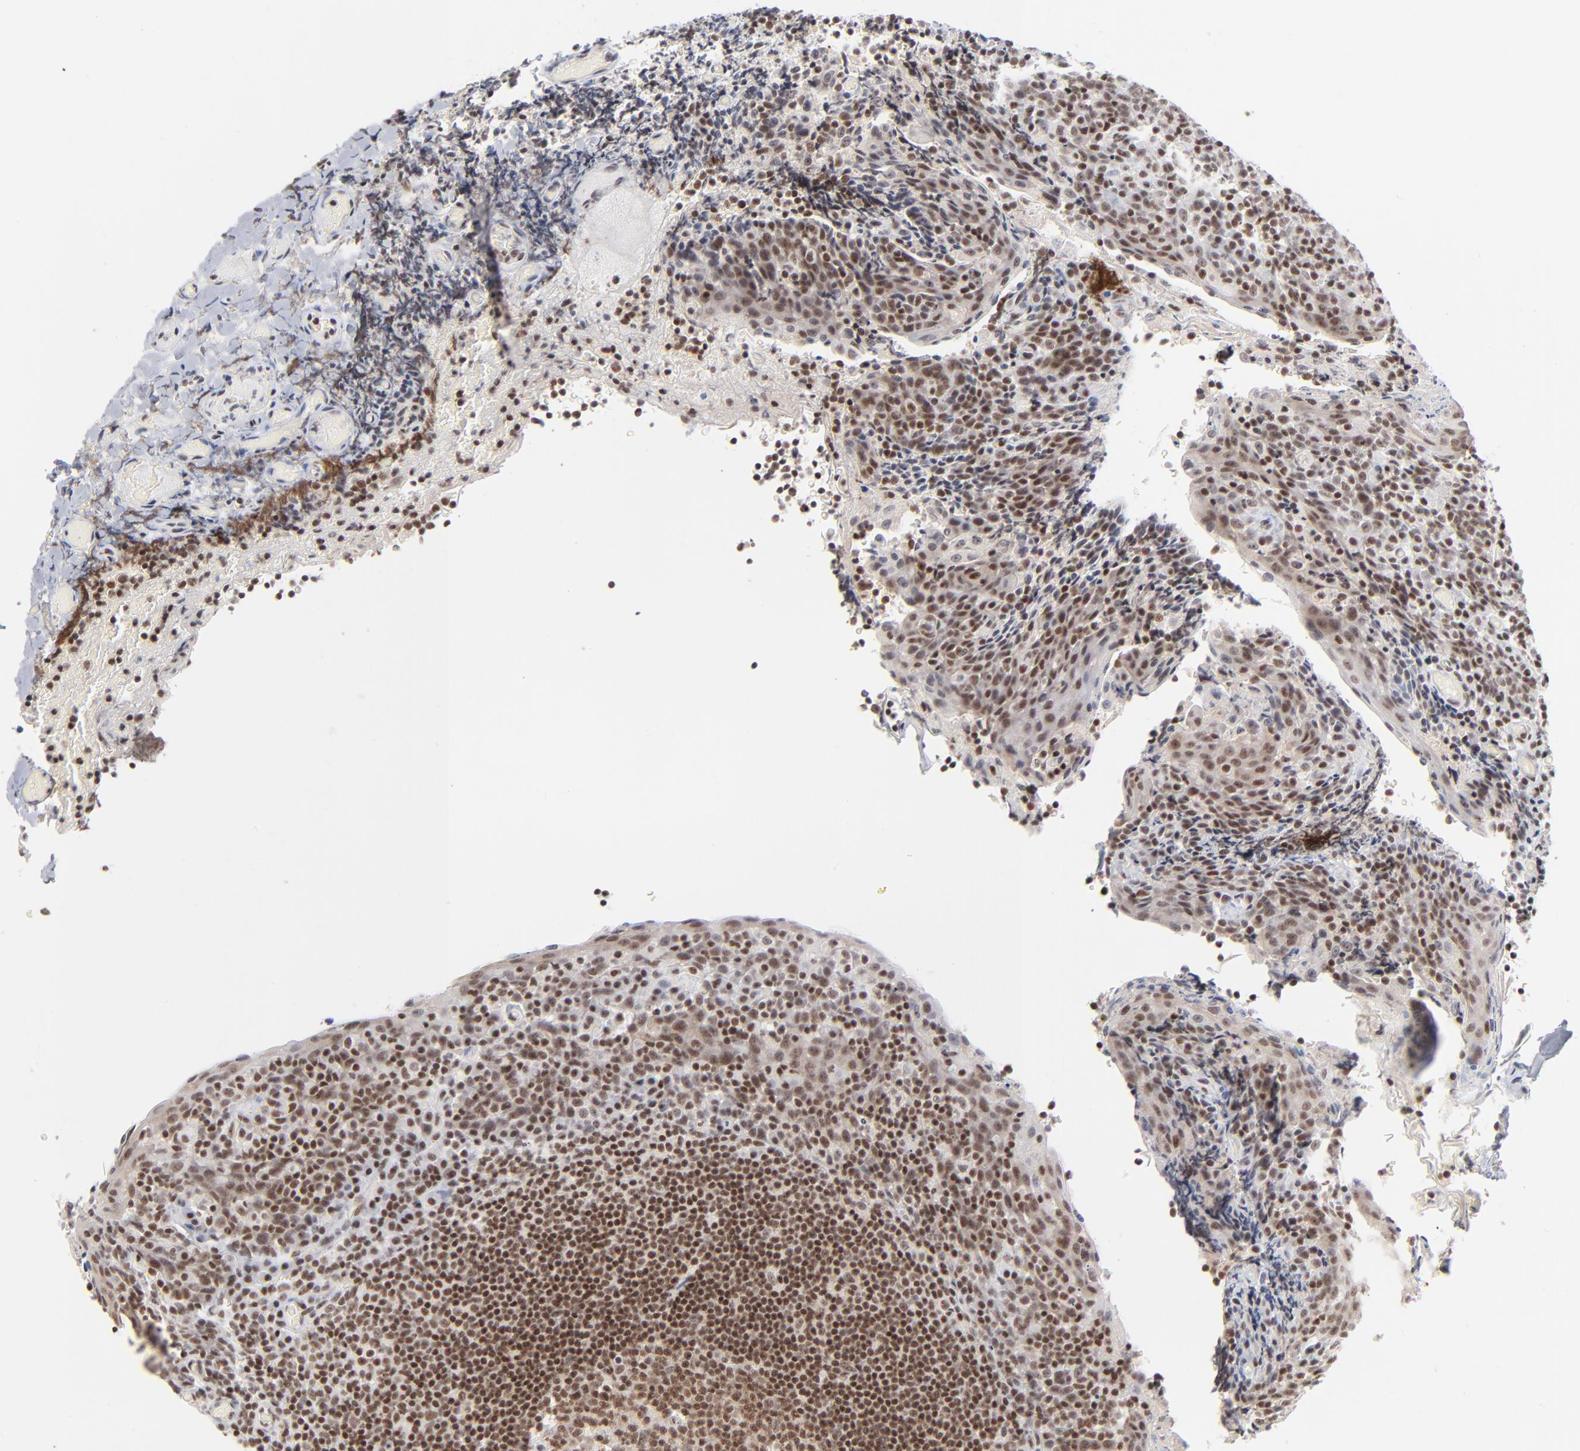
{"staining": {"intensity": "moderate", "quantity": ">75%", "location": "nuclear"}, "tissue": "tonsil", "cell_type": "Germinal center cells", "image_type": "normal", "snomed": [{"axis": "morphology", "description": "Normal tissue, NOS"}, {"axis": "topography", "description": "Tonsil"}], "caption": "A medium amount of moderate nuclear staining is seen in approximately >75% of germinal center cells in unremarkable tonsil. (brown staining indicates protein expression, while blue staining denotes nuclei).", "gene": "ZNF143", "patient": {"sex": "male", "age": 17}}